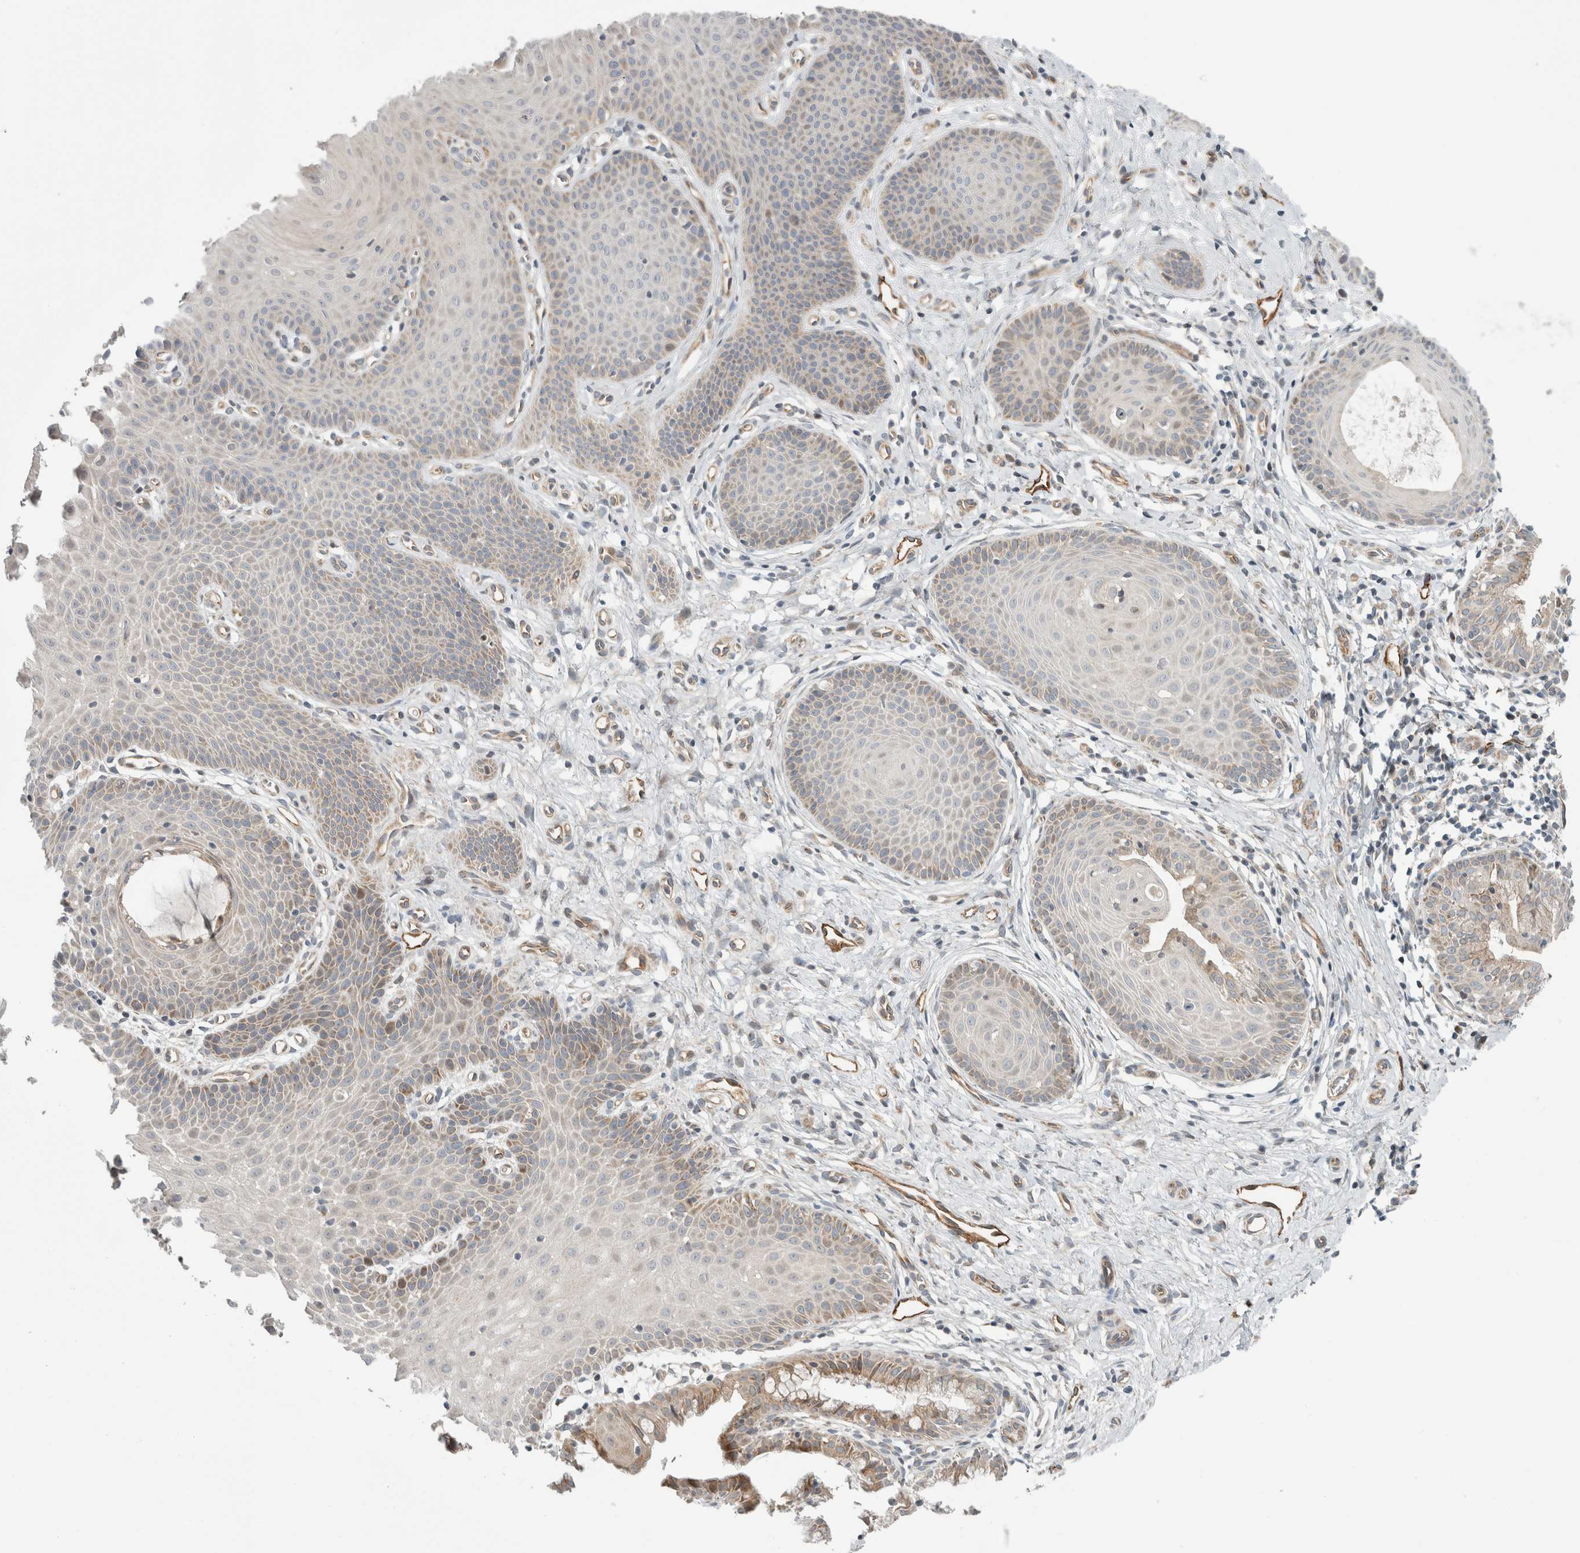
{"staining": {"intensity": "weak", "quantity": "25%-75%", "location": "cytoplasmic/membranous"}, "tissue": "cervix", "cell_type": "Glandular cells", "image_type": "normal", "snomed": [{"axis": "morphology", "description": "Normal tissue, NOS"}, {"axis": "topography", "description": "Cervix"}], "caption": "There is low levels of weak cytoplasmic/membranous positivity in glandular cells of benign cervix, as demonstrated by immunohistochemical staining (brown color).", "gene": "KPNA5", "patient": {"sex": "female", "age": 36}}